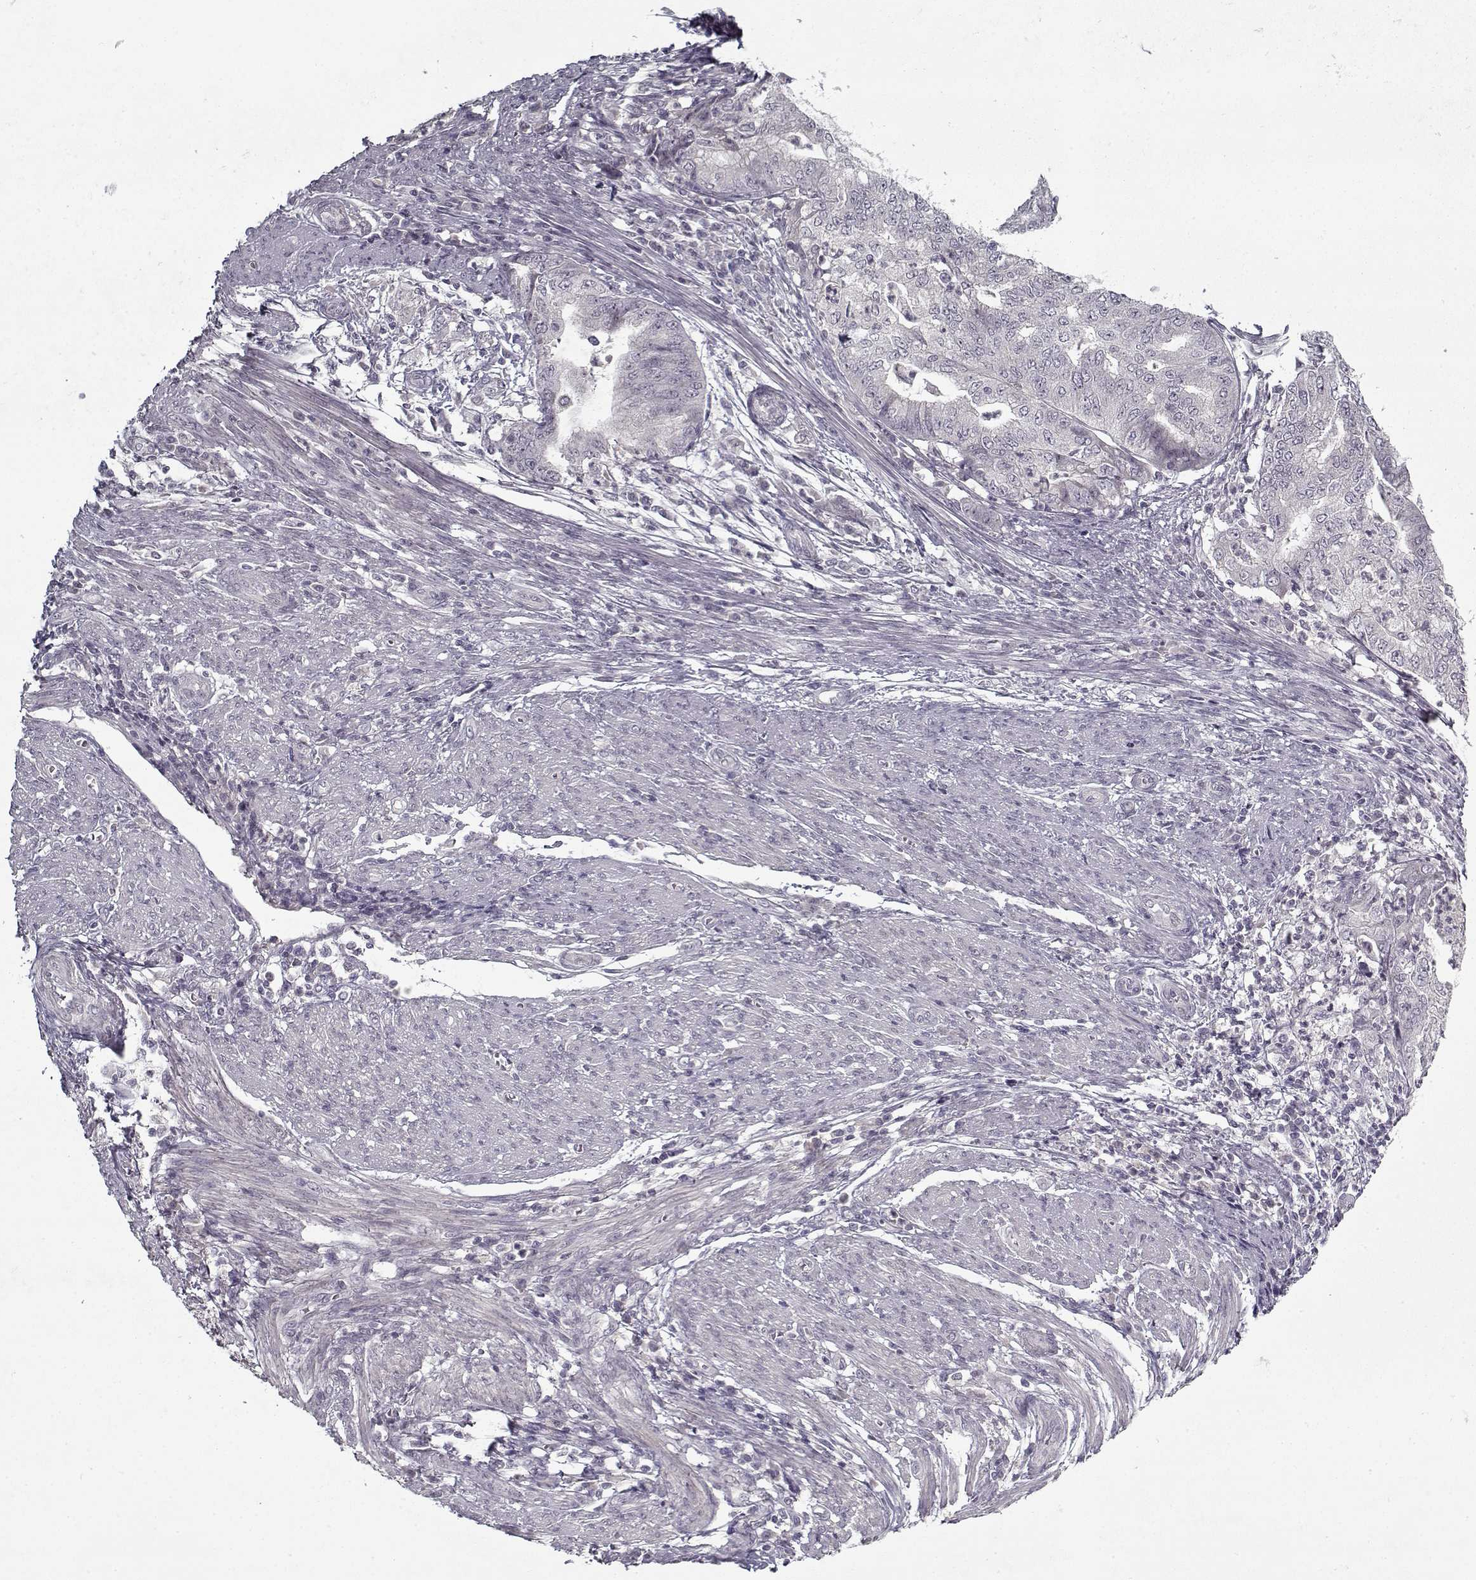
{"staining": {"intensity": "negative", "quantity": "none", "location": "none"}, "tissue": "endometrial cancer", "cell_type": "Tumor cells", "image_type": "cancer", "snomed": [{"axis": "morphology", "description": "Adenocarcinoma, NOS"}, {"axis": "topography", "description": "Endometrium"}], "caption": "Tumor cells show no significant protein positivity in endometrial cancer.", "gene": "LAMA2", "patient": {"sex": "female", "age": 79}}